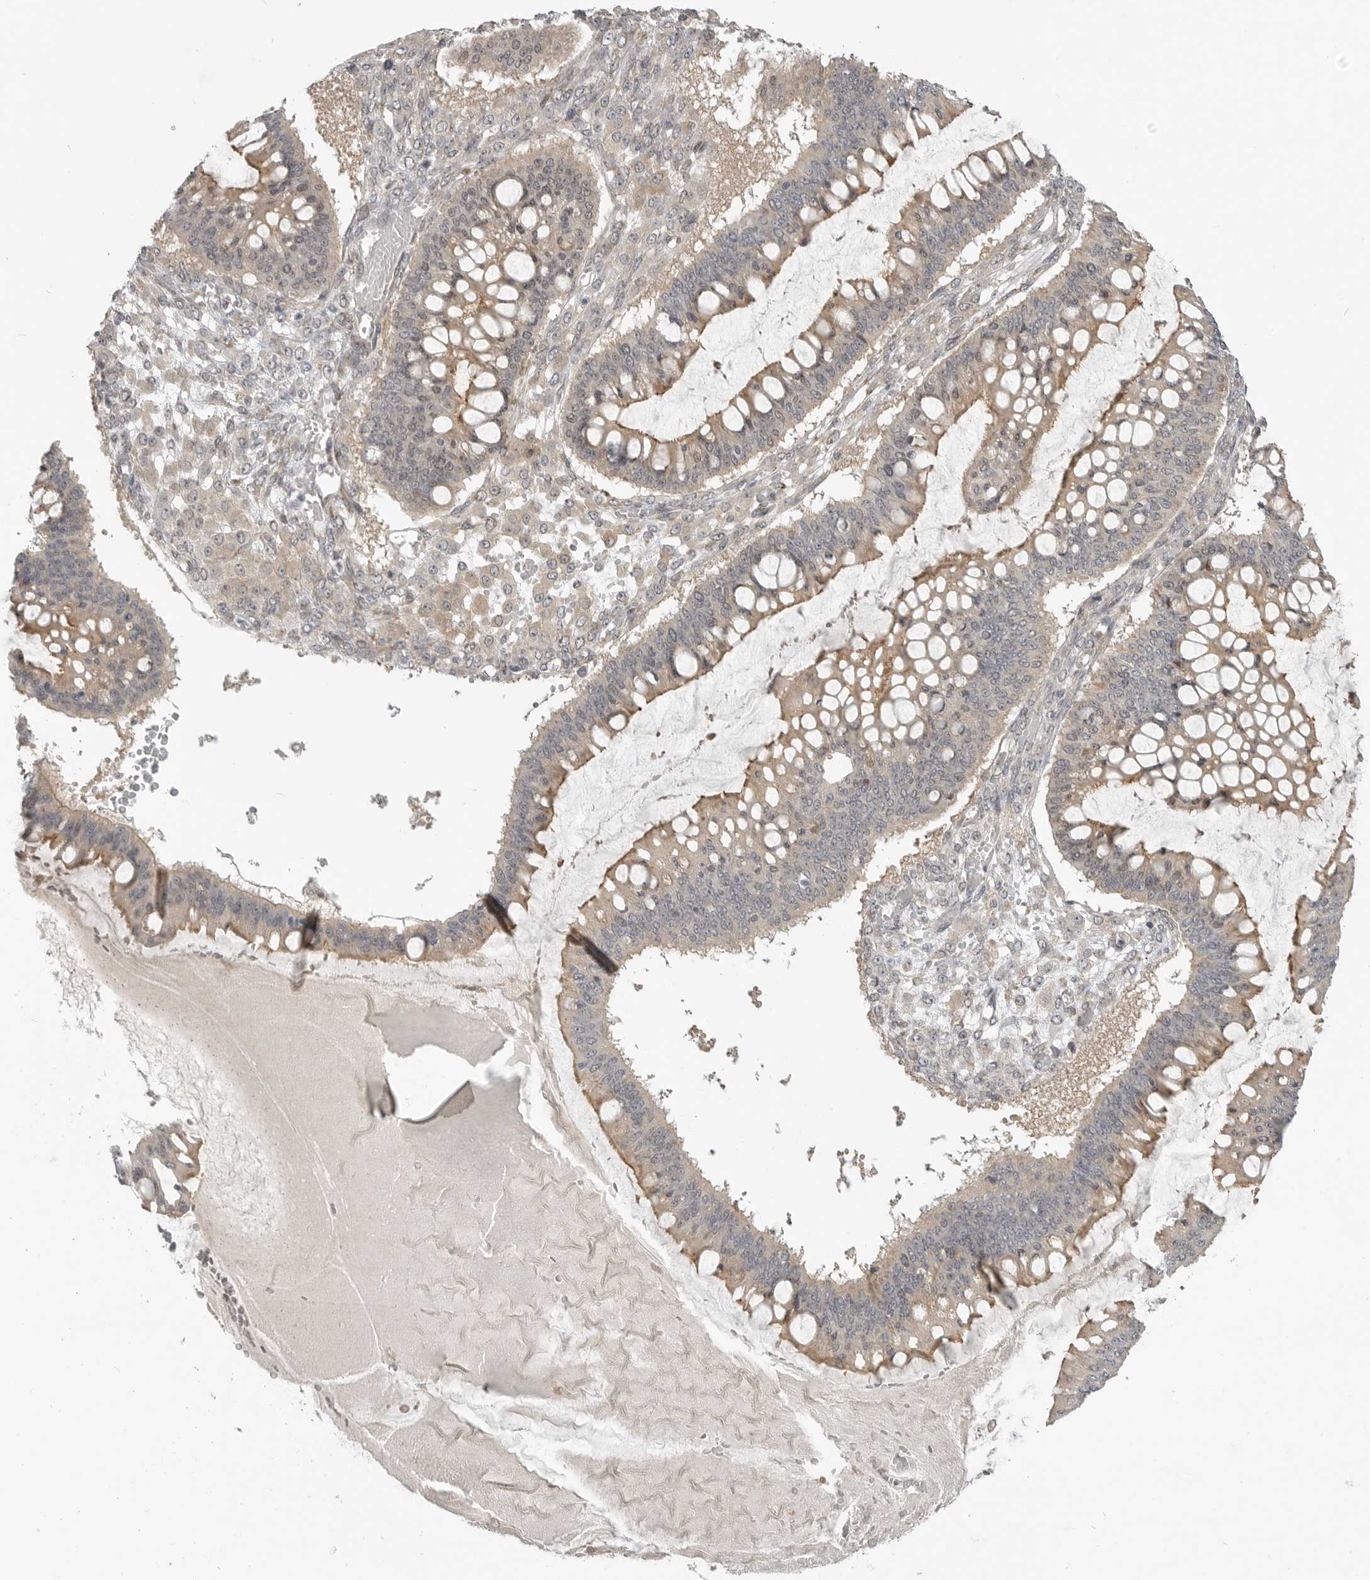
{"staining": {"intensity": "moderate", "quantity": ">75%", "location": "cytoplasmic/membranous"}, "tissue": "ovarian cancer", "cell_type": "Tumor cells", "image_type": "cancer", "snomed": [{"axis": "morphology", "description": "Cystadenocarcinoma, mucinous, NOS"}, {"axis": "topography", "description": "Ovary"}], "caption": "Protein staining by immunohistochemistry (IHC) displays moderate cytoplasmic/membranous positivity in approximately >75% of tumor cells in ovarian cancer (mucinous cystadenocarcinoma).", "gene": "CEP295NL", "patient": {"sex": "female", "age": 73}}